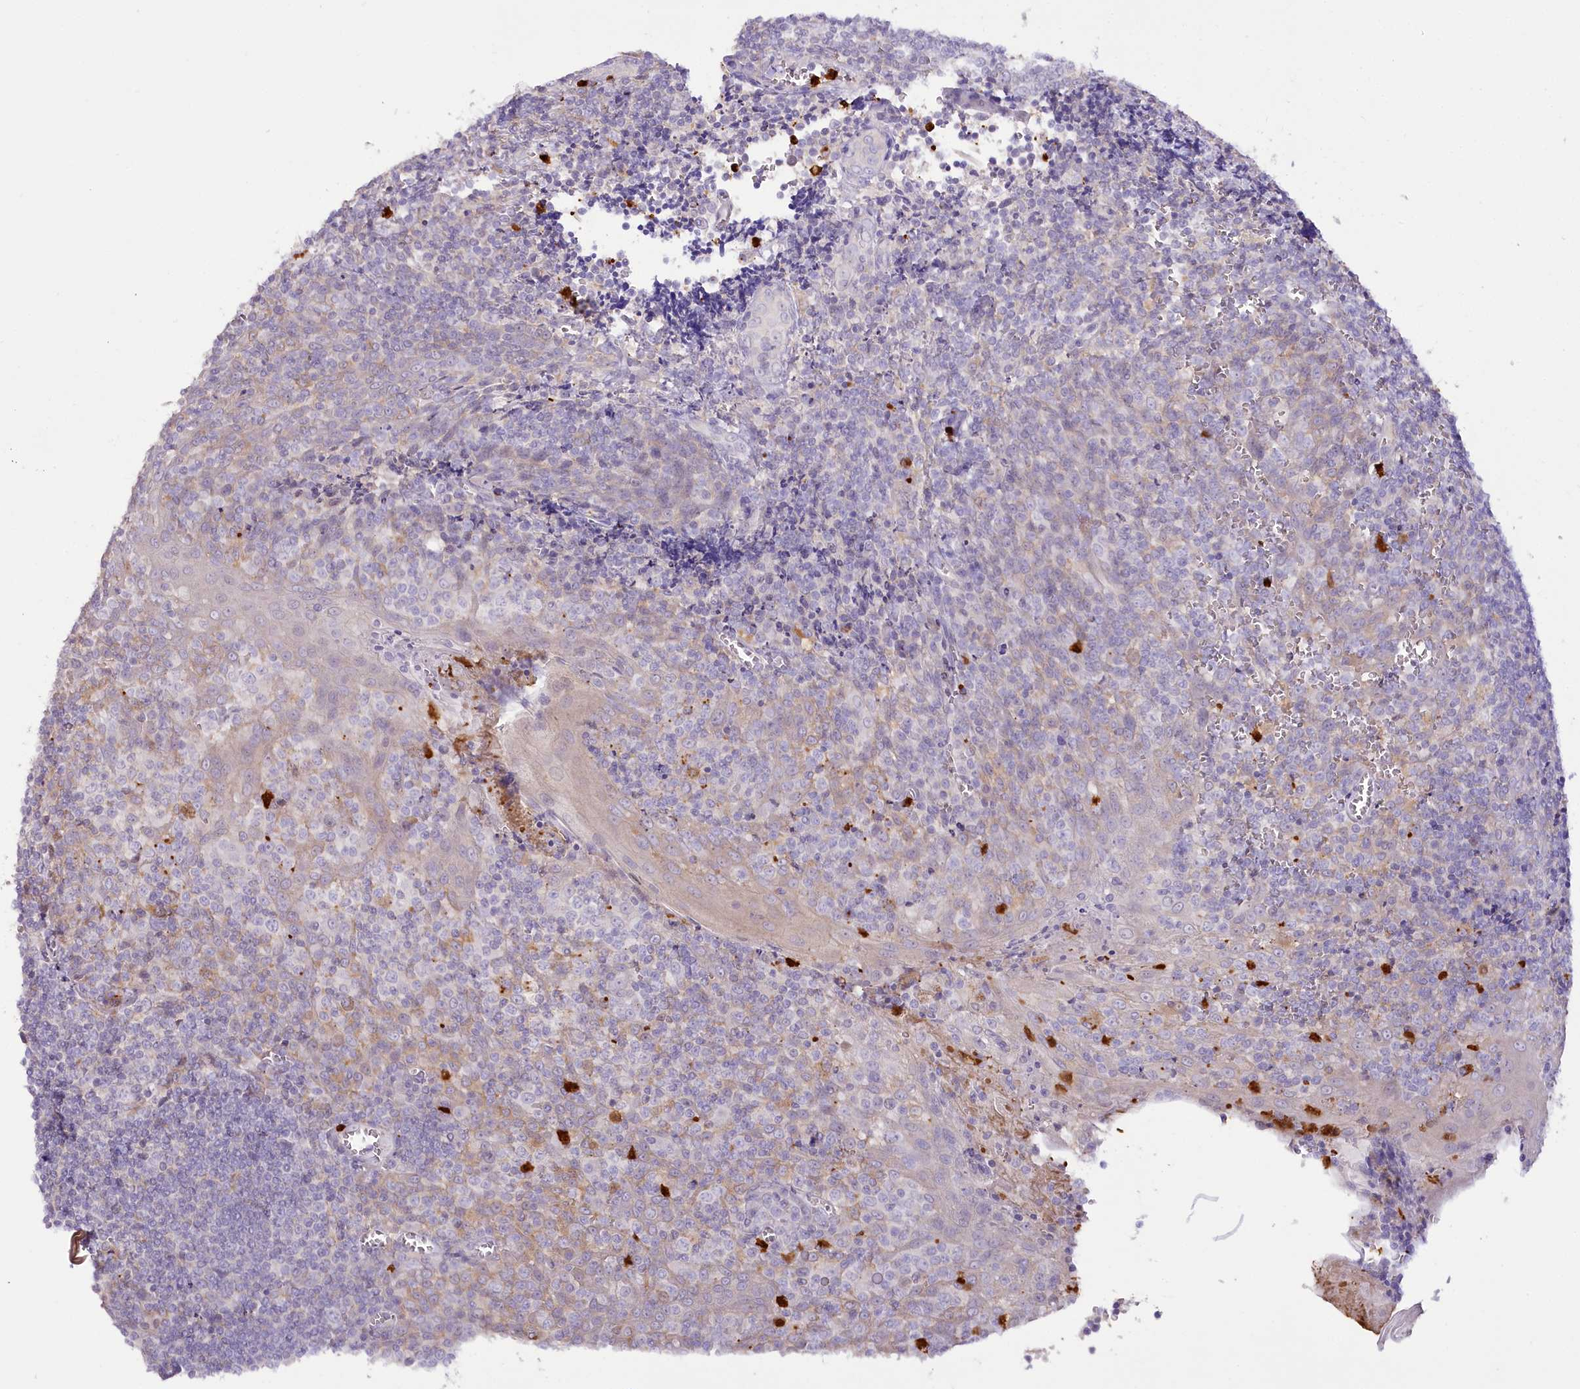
{"staining": {"intensity": "negative", "quantity": "none", "location": "none"}, "tissue": "tonsil", "cell_type": "Germinal center cells", "image_type": "normal", "snomed": [{"axis": "morphology", "description": "Normal tissue, NOS"}, {"axis": "topography", "description": "Tonsil"}], "caption": "The micrograph shows no staining of germinal center cells in benign tonsil.", "gene": "DPYD", "patient": {"sex": "male", "age": 27}}